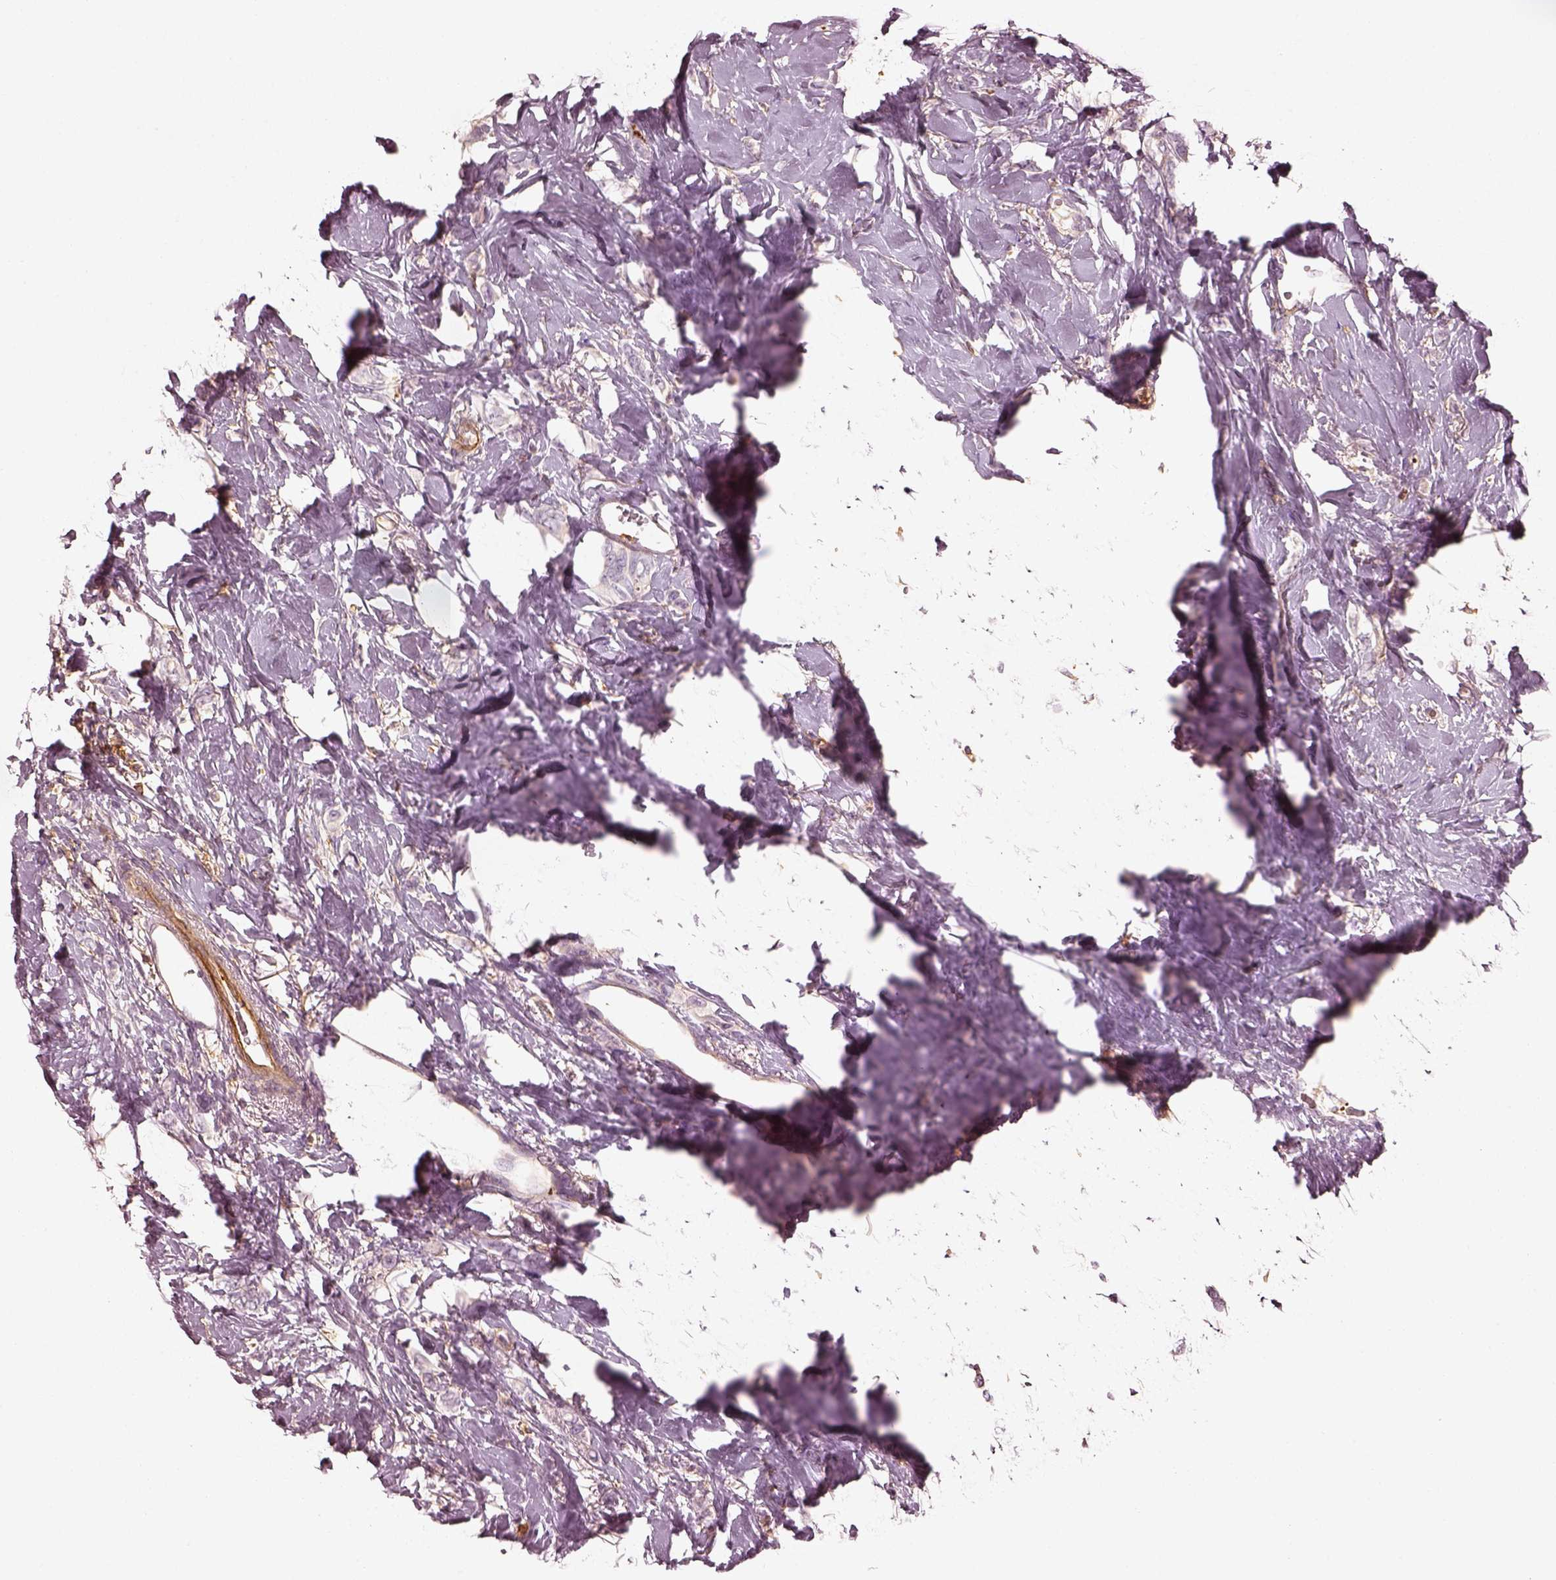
{"staining": {"intensity": "negative", "quantity": "none", "location": "none"}, "tissue": "breast cancer", "cell_type": "Tumor cells", "image_type": "cancer", "snomed": [{"axis": "morphology", "description": "Lobular carcinoma"}, {"axis": "topography", "description": "Breast"}], "caption": "IHC of human breast cancer (lobular carcinoma) demonstrates no expression in tumor cells.", "gene": "ZYX", "patient": {"sex": "female", "age": 66}}